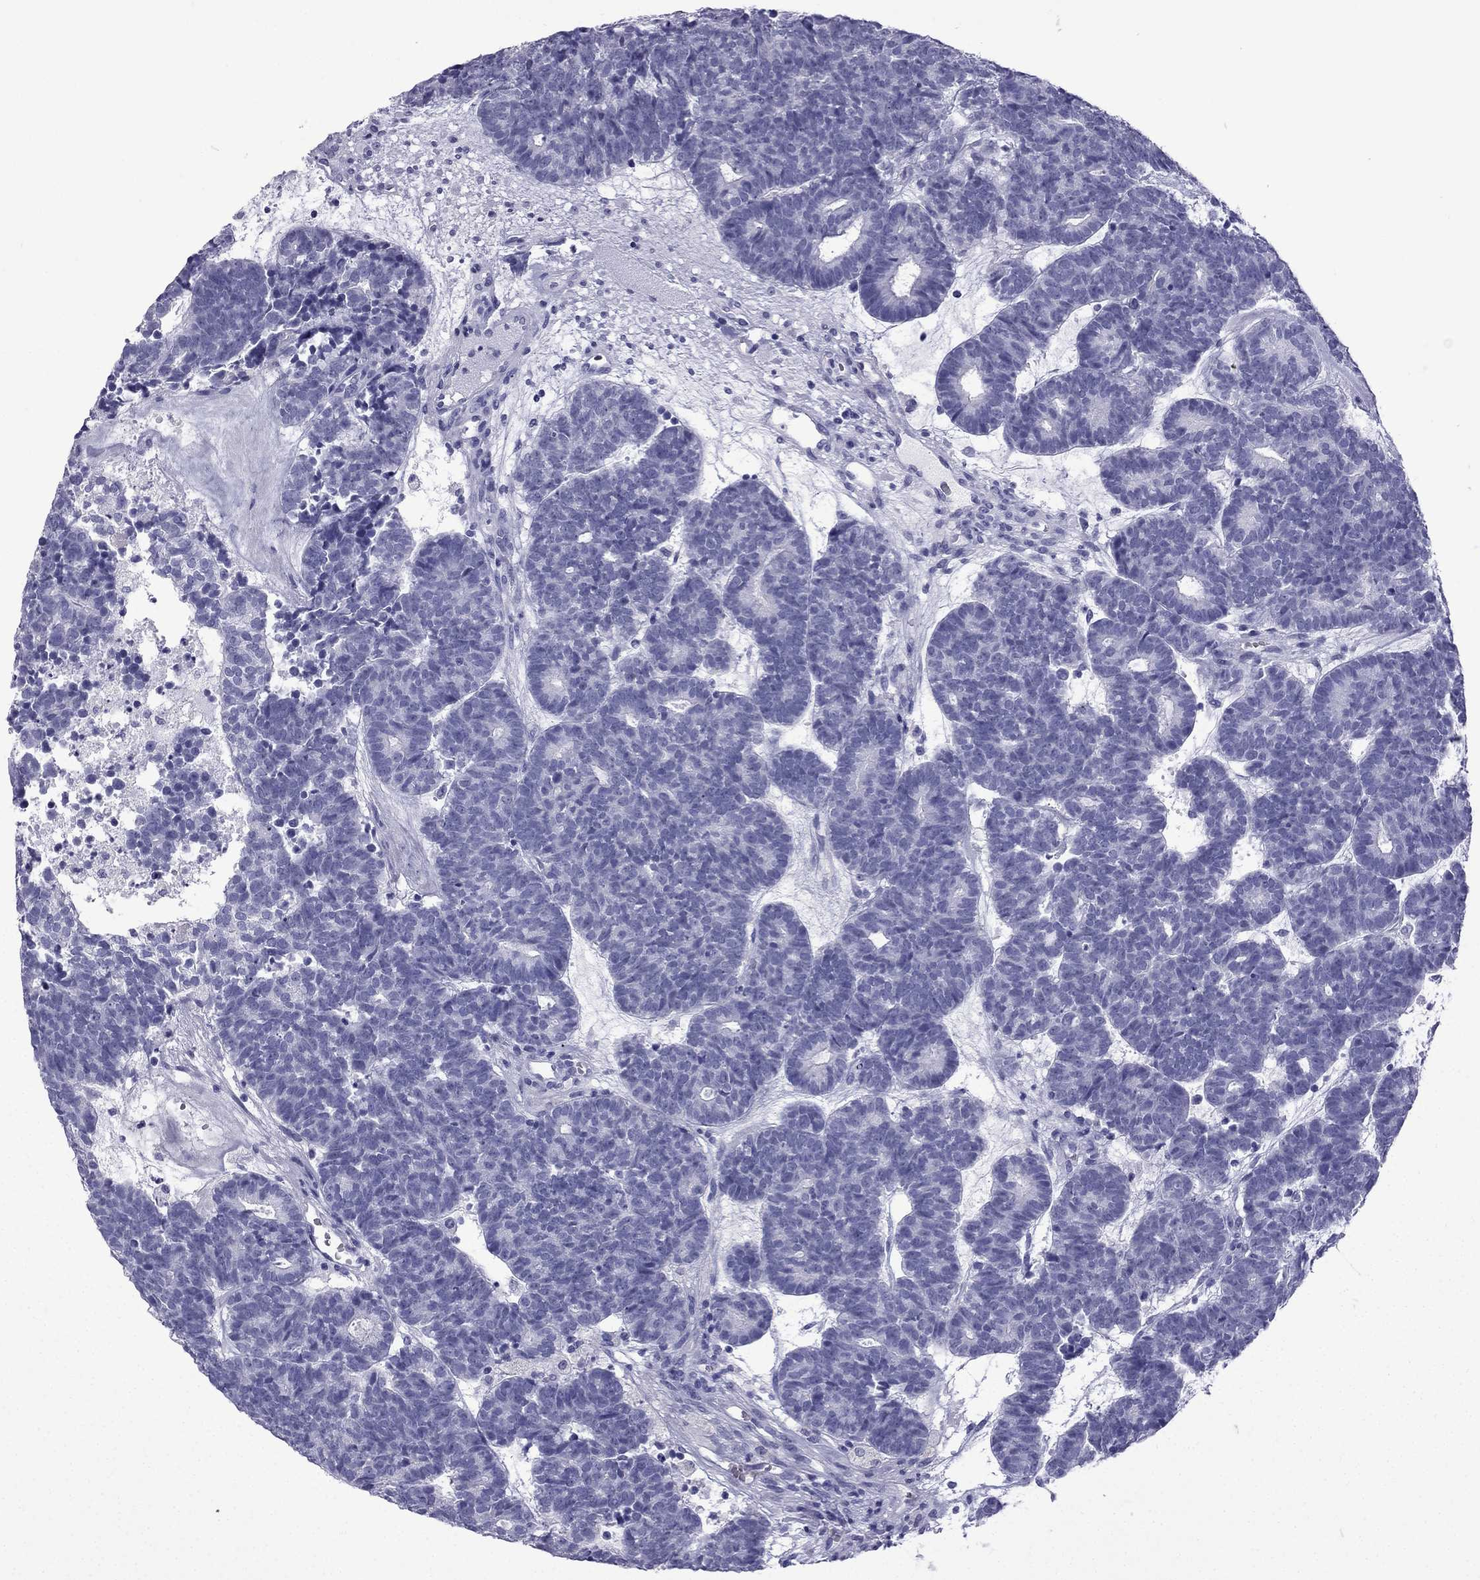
{"staining": {"intensity": "negative", "quantity": "none", "location": "none"}, "tissue": "head and neck cancer", "cell_type": "Tumor cells", "image_type": "cancer", "snomed": [{"axis": "morphology", "description": "Adenocarcinoma, NOS"}, {"axis": "topography", "description": "Head-Neck"}], "caption": "This is a photomicrograph of immunohistochemistry (IHC) staining of head and neck cancer, which shows no positivity in tumor cells. Nuclei are stained in blue.", "gene": "GJA8", "patient": {"sex": "female", "age": 81}}